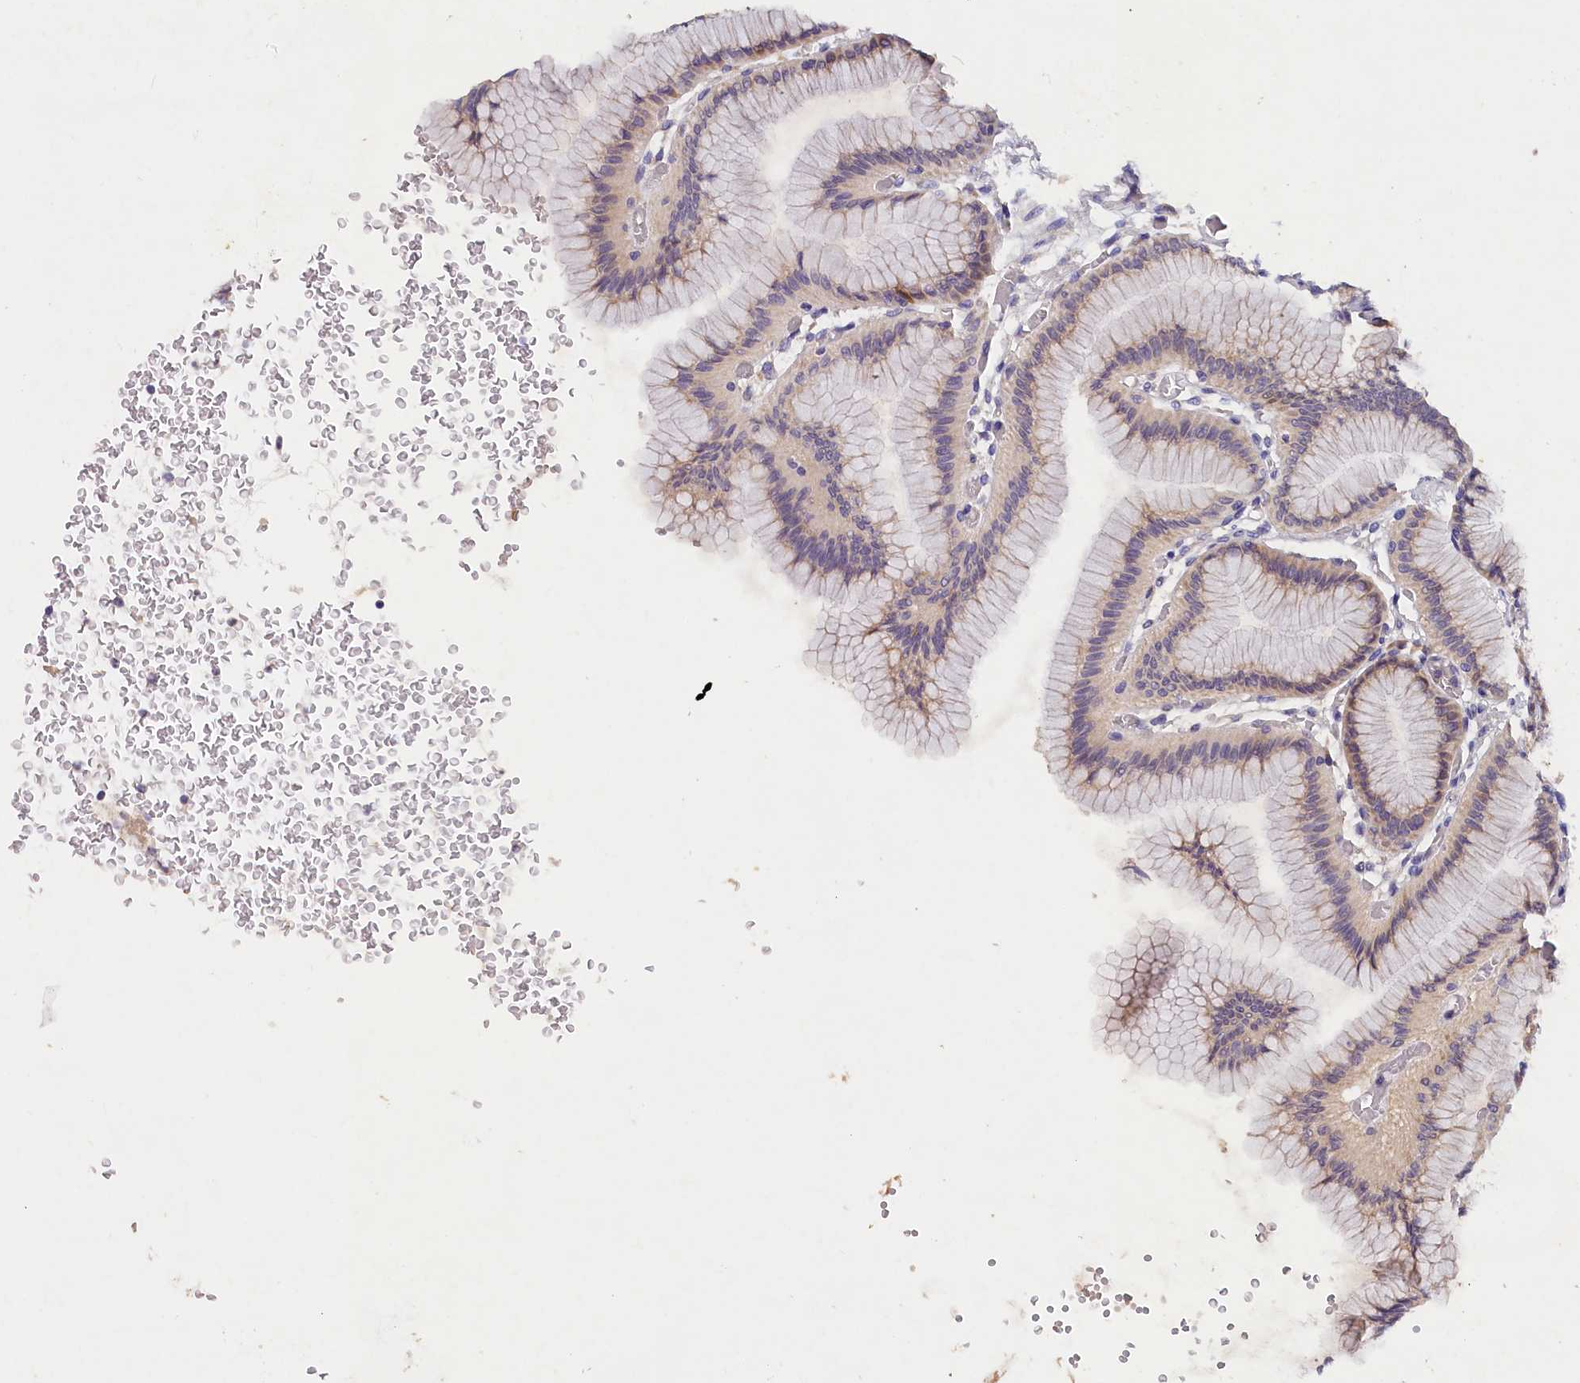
{"staining": {"intensity": "moderate", "quantity": "<25%", "location": "cytoplasmic/membranous"}, "tissue": "stomach", "cell_type": "Glandular cells", "image_type": "normal", "snomed": [{"axis": "morphology", "description": "Normal tissue, NOS"}, {"axis": "morphology", "description": "Adenocarcinoma, NOS"}, {"axis": "morphology", "description": "Adenocarcinoma, High grade"}, {"axis": "topography", "description": "Stomach, upper"}, {"axis": "topography", "description": "Stomach"}], "caption": "This micrograph demonstrates immunohistochemistry staining of normal human stomach, with low moderate cytoplasmic/membranous positivity in about <25% of glandular cells.", "gene": "ST7L", "patient": {"sex": "female", "age": 65}}